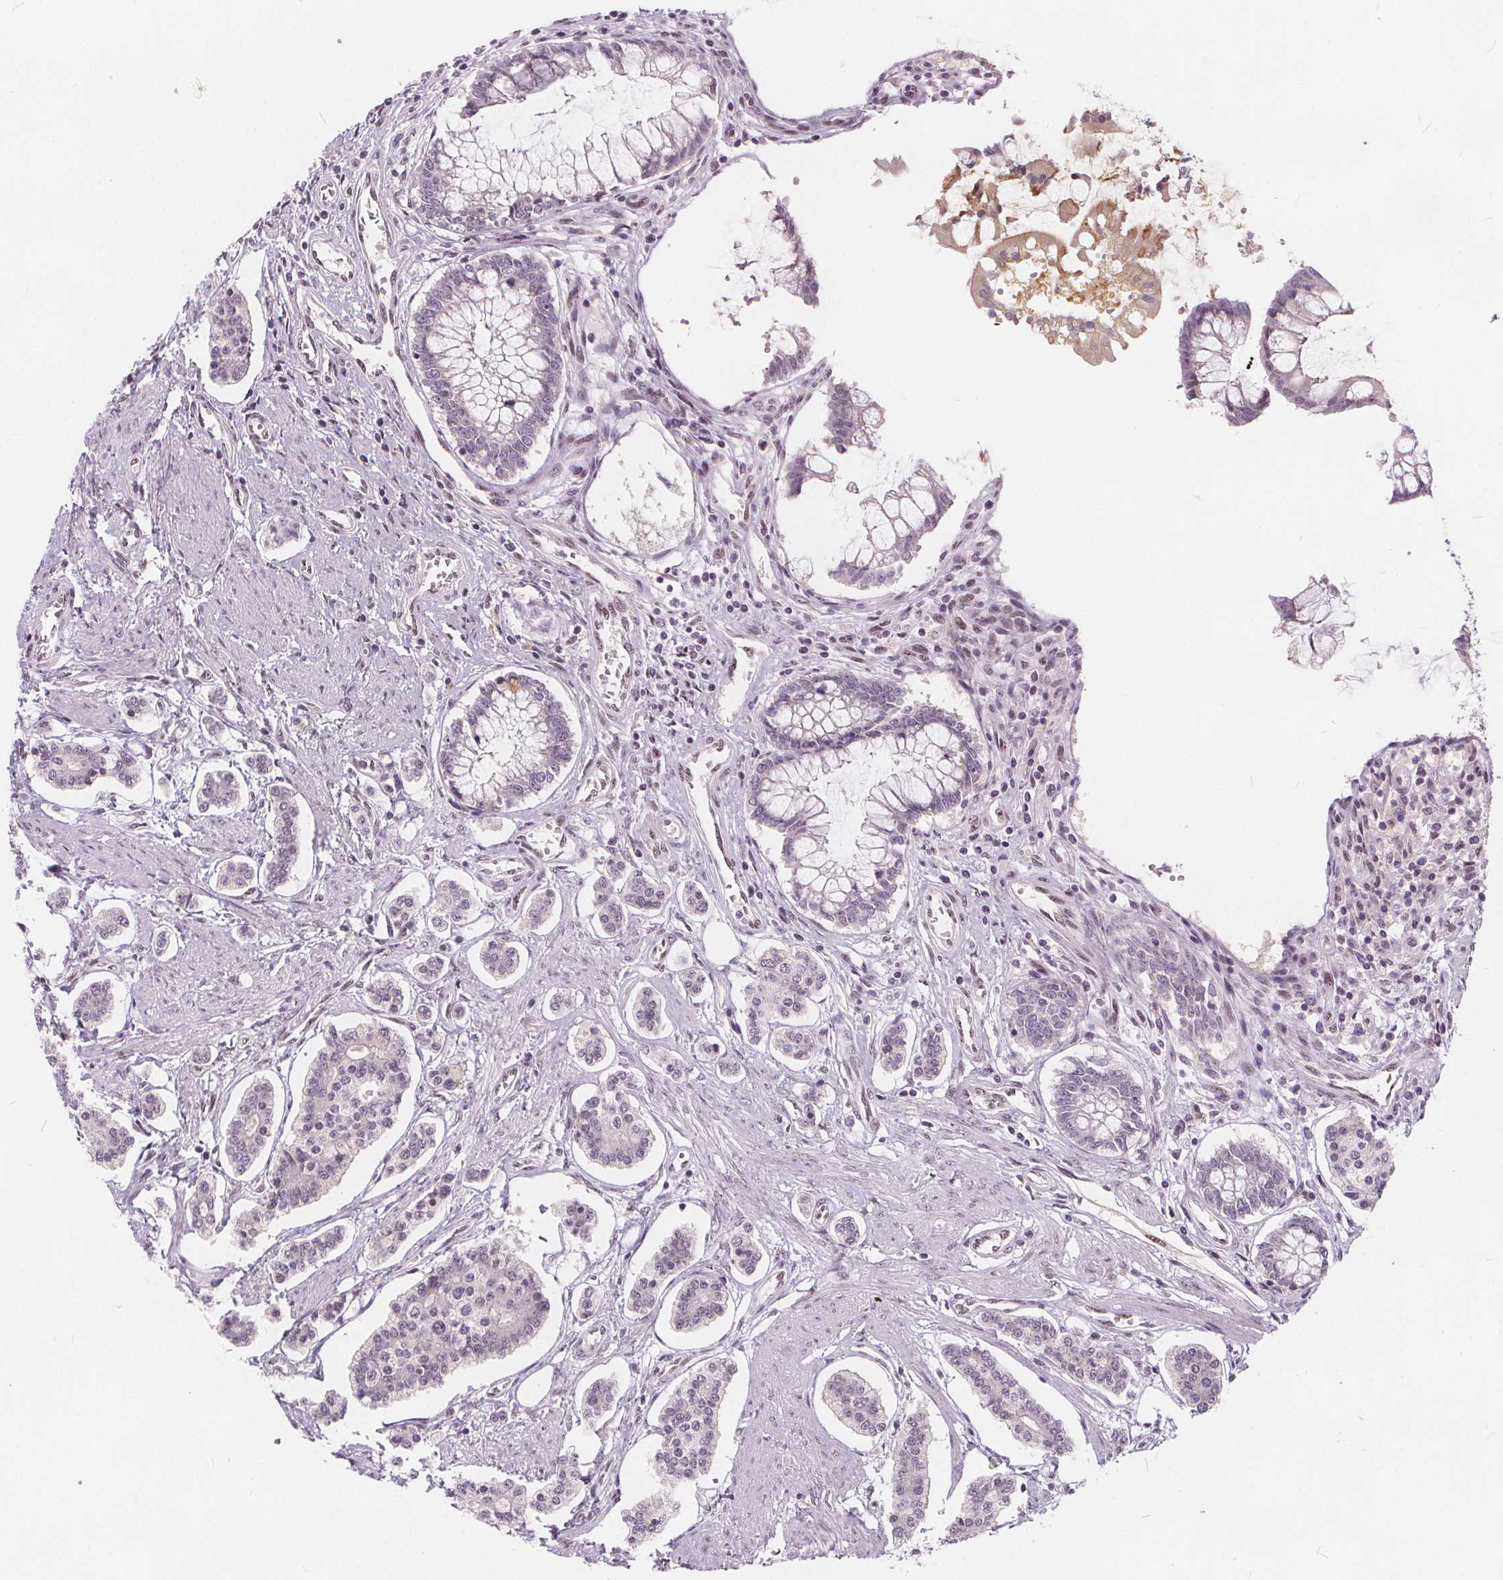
{"staining": {"intensity": "weak", "quantity": "<25%", "location": "cytoplasmic/membranous"}, "tissue": "carcinoid", "cell_type": "Tumor cells", "image_type": "cancer", "snomed": [{"axis": "morphology", "description": "Carcinoid, malignant, NOS"}, {"axis": "topography", "description": "Small intestine"}], "caption": "The histopathology image exhibits no staining of tumor cells in carcinoid (malignant). (Brightfield microscopy of DAB (3,3'-diaminobenzidine) immunohistochemistry (IHC) at high magnification).", "gene": "DRC3", "patient": {"sex": "female", "age": 65}}